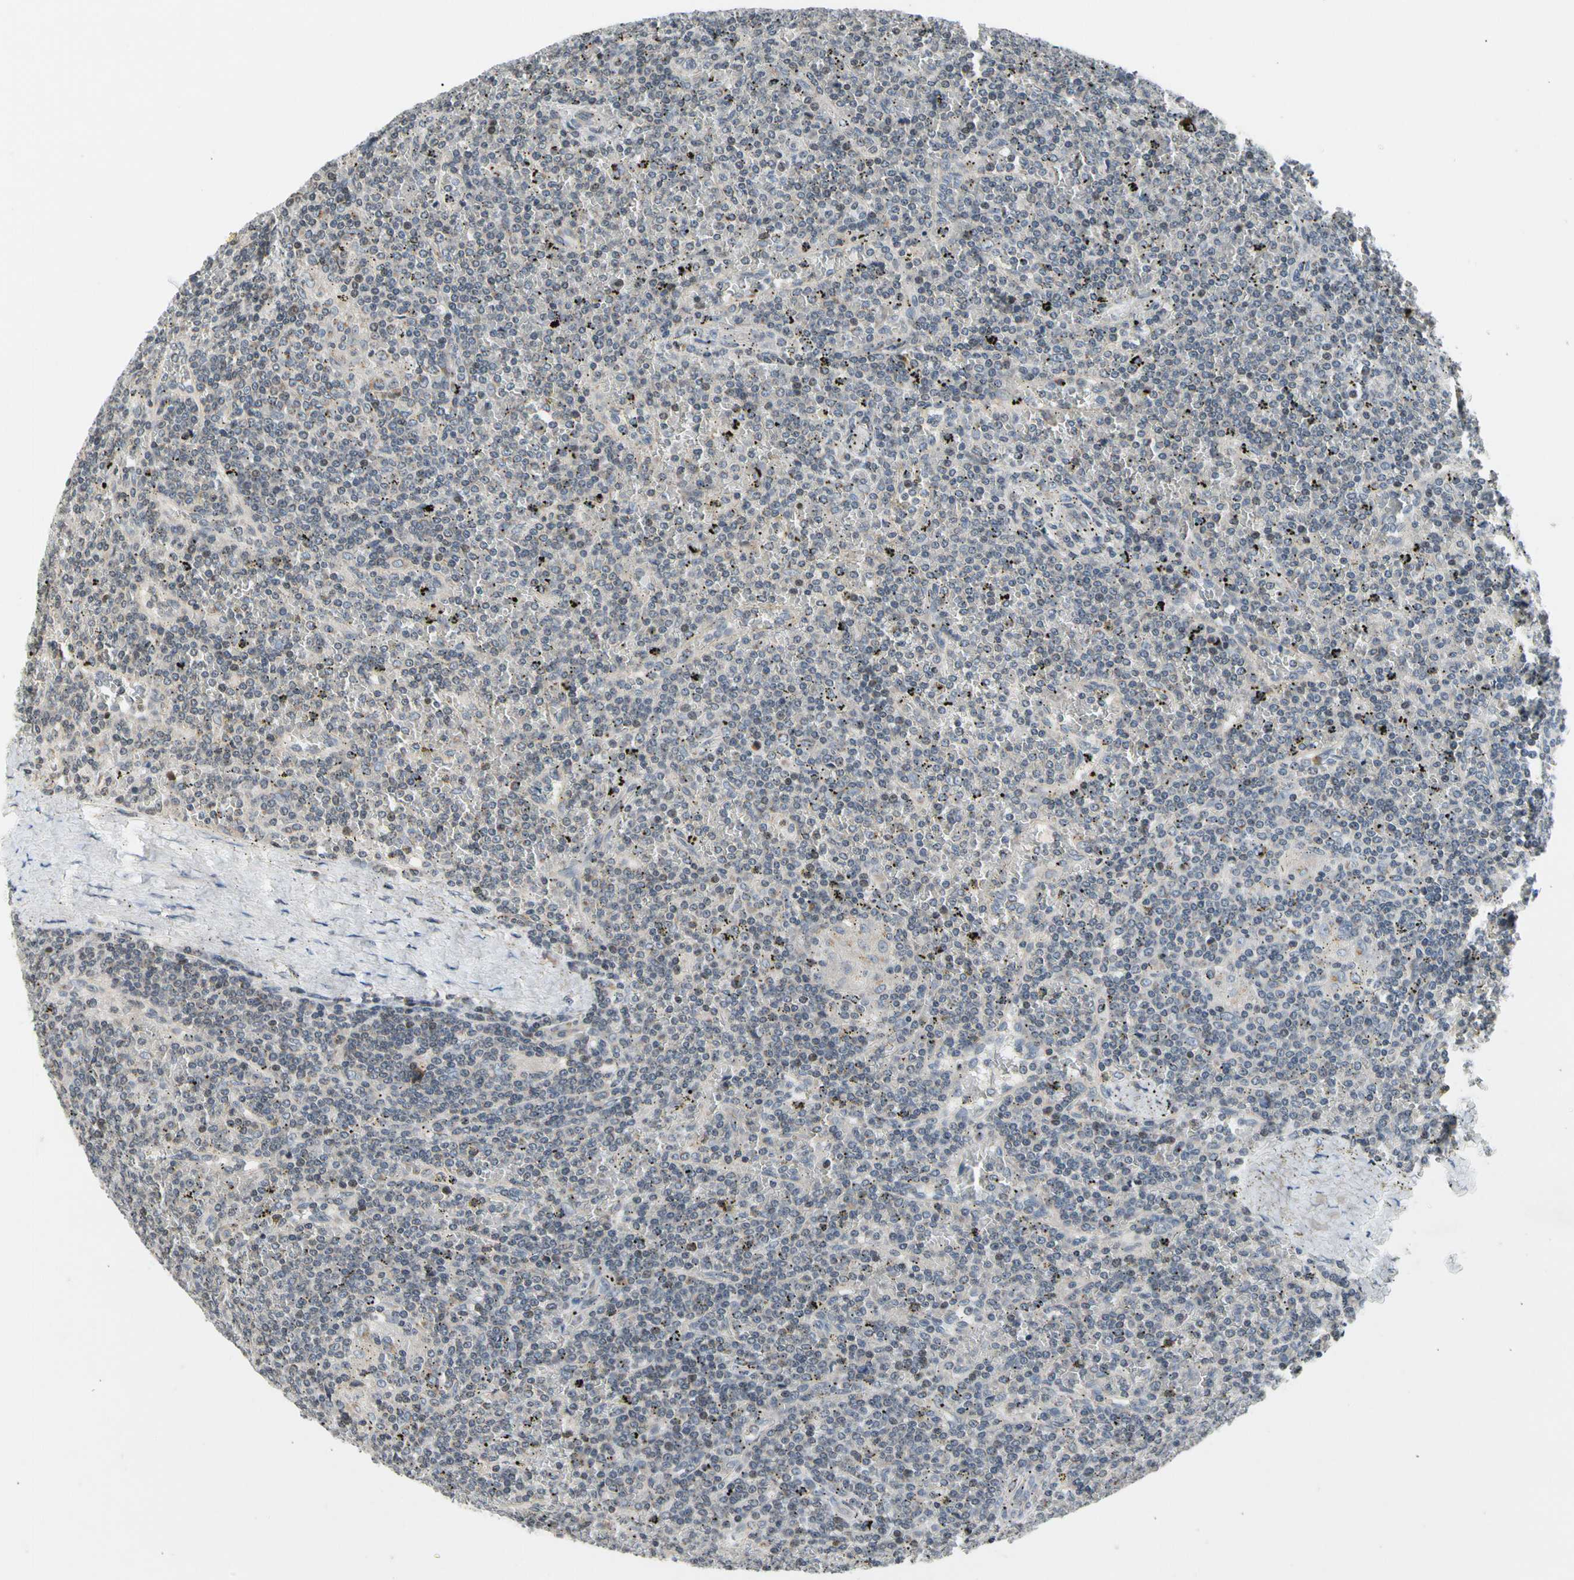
{"staining": {"intensity": "negative", "quantity": "none", "location": "none"}, "tissue": "lymphoma", "cell_type": "Tumor cells", "image_type": "cancer", "snomed": [{"axis": "morphology", "description": "Malignant lymphoma, non-Hodgkin's type, Low grade"}, {"axis": "topography", "description": "Spleen"}], "caption": "Low-grade malignant lymphoma, non-Hodgkin's type was stained to show a protein in brown. There is no significant expression in tumor cells.", "gene": "SOX30", "patient": {"sex": "female", "age": 19}}